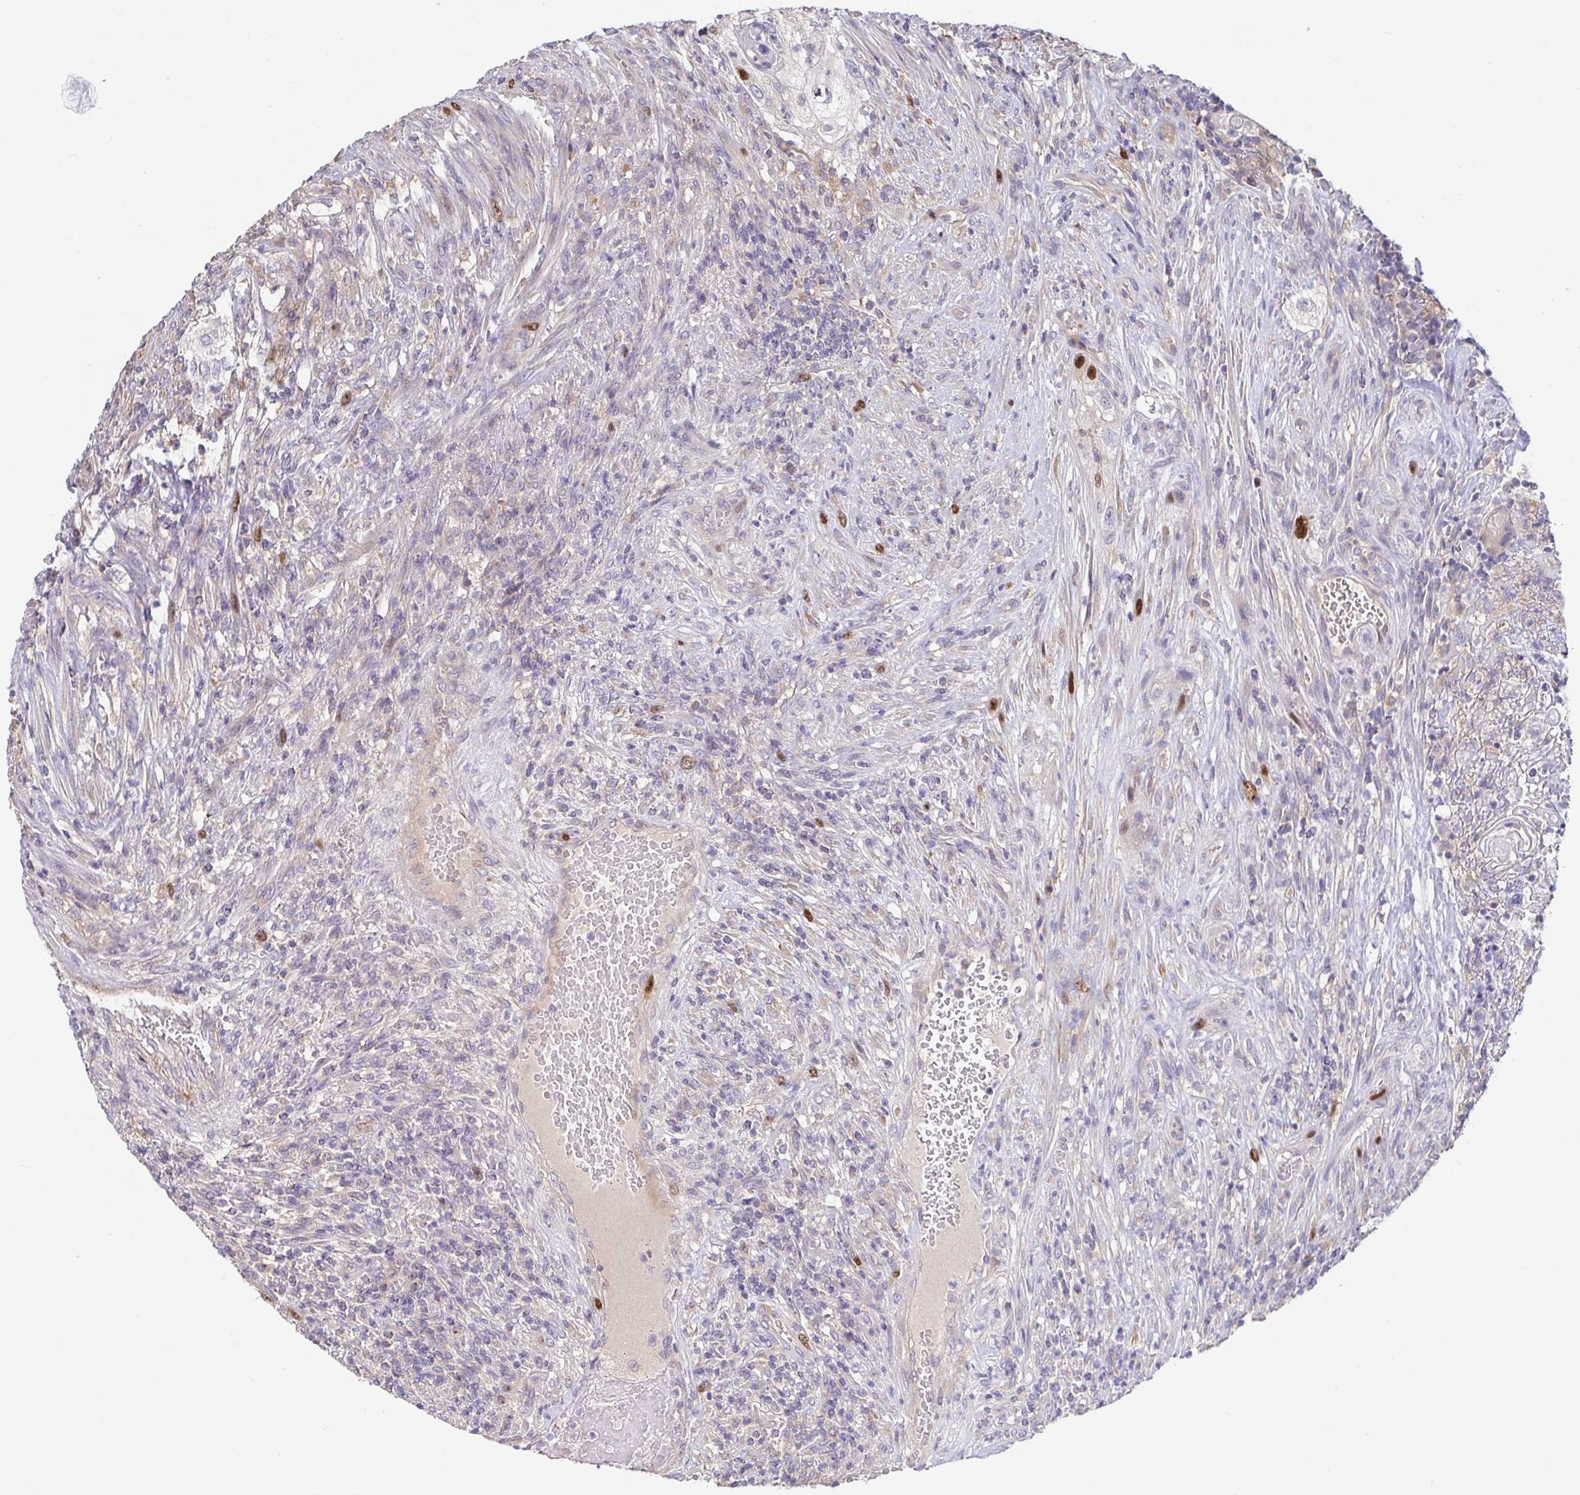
{"staining": {"intensity": "strong", "quantity": "<25%", "location": "nuclear"}, "tissue": "urothelial cancer", "cell_type": "Tumor cells", "image_type": "cancer", "snomed": [{"axis": "morphology", "description": "Urothelial carcinoma, High grade"}, {"axis": "topography", "description": "Urinary bladder"}], "caption": "An image of human urothelial cancer stained for a protein exhibits strong nuclear brown staining in tumor cells. The staining is performed using DAB brown chromogen to label protein expression. The nuclei are counter-stained blue using hematoxylin.", "gene": "ANLN", "patient": {"sex": "female", "age": 60}}